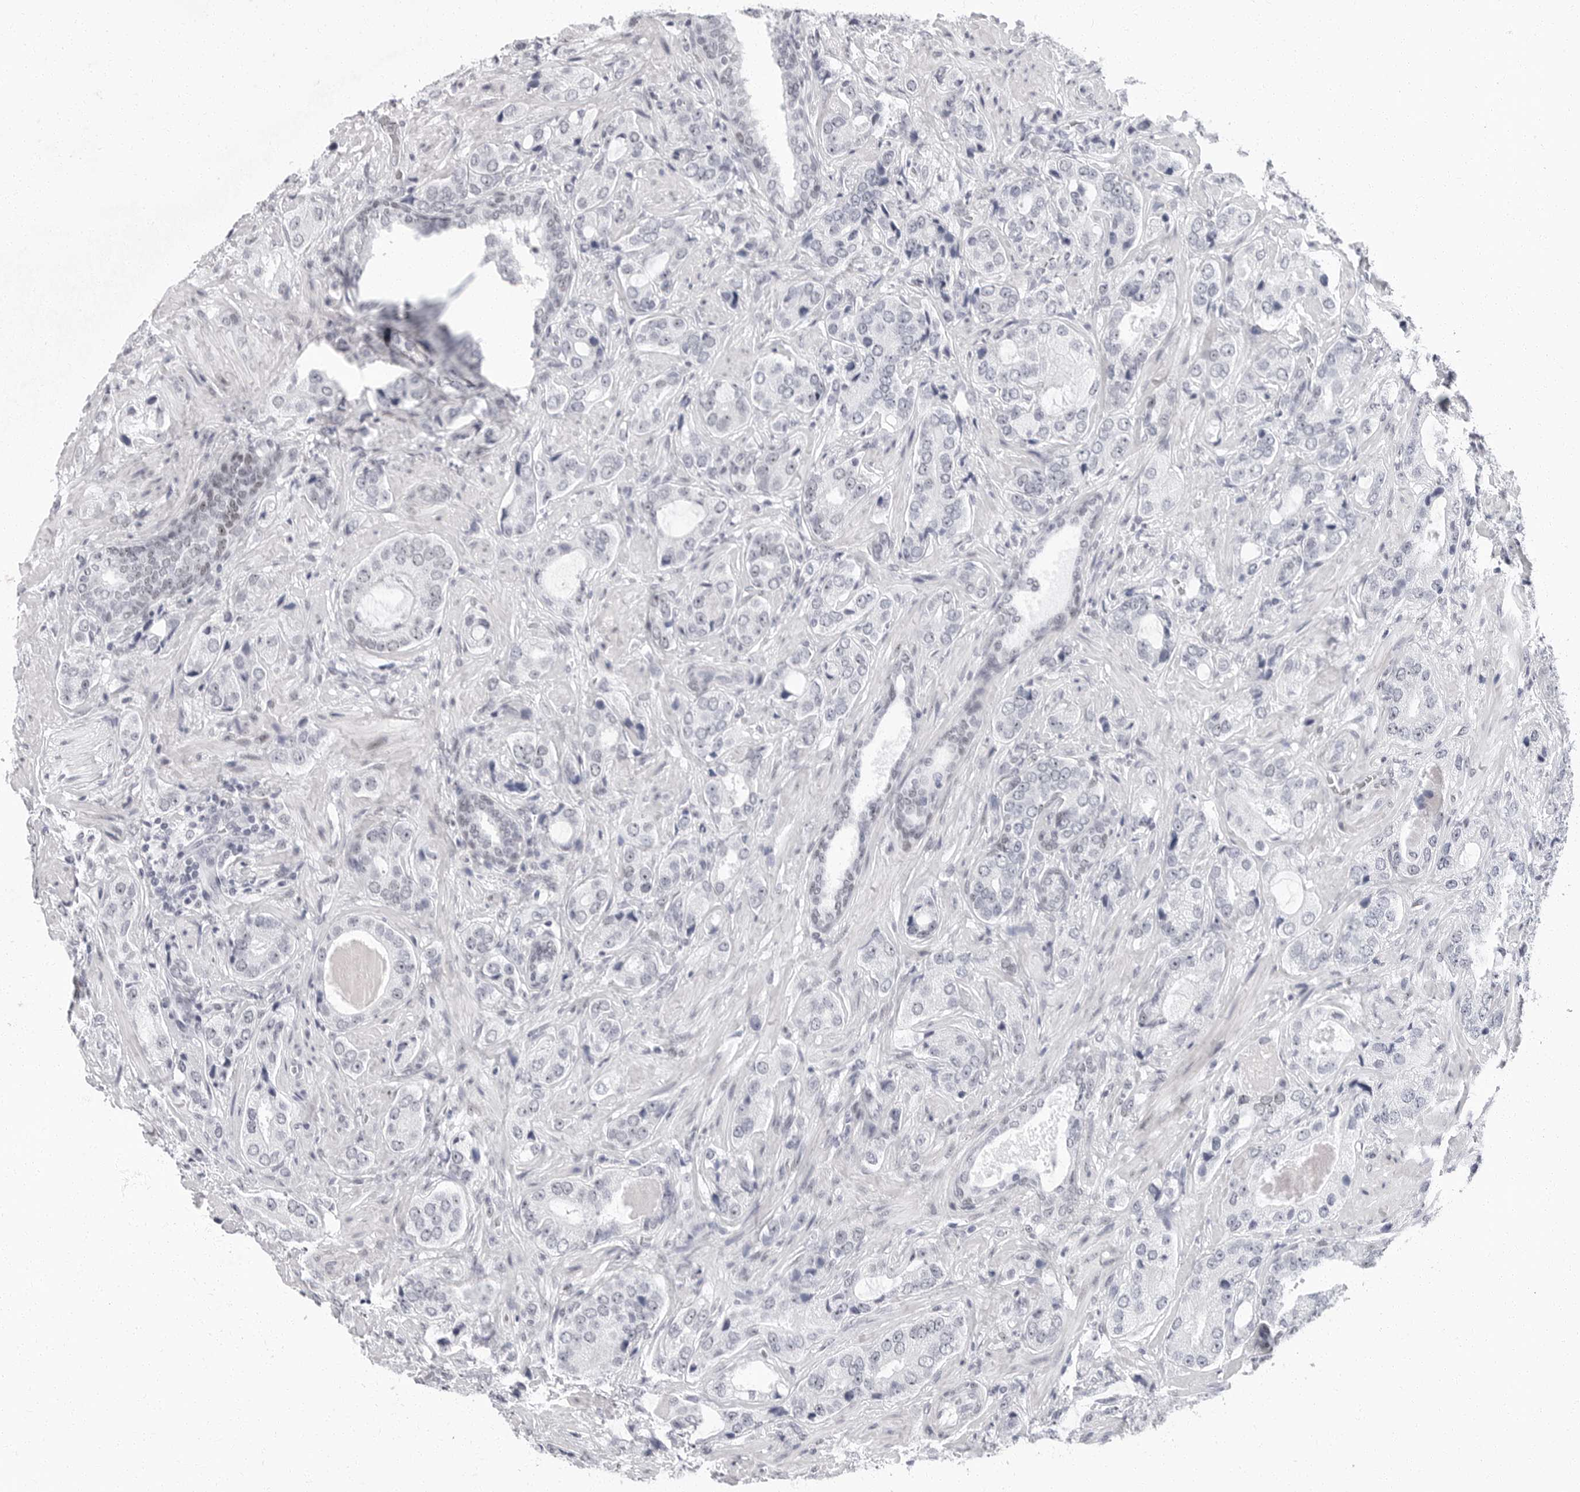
{"staining": {"intensity": "negative", "quantity": "none", "location": "none"}, "tissue": "prostate cancer", "cell_type": "Tumor cells", "image_type": "cancer", "snomed": [{"axis": "morphology", "description": "Normal tissue, NOS"}, {"axis": "morphology", "description": "Adenocarcinoma, High grade"}, {"axis": "topography", "description": "Prostate"}, {"axis": "topography", "description": "Peripheral nerve tissue"}], "caption": "This is an IHC micrograph of prostate high-grade adenocarcinoma. There is no staining in tumor cells.", "gene": "VEZF1", "patient": {"sex": "male", "age": 59}}